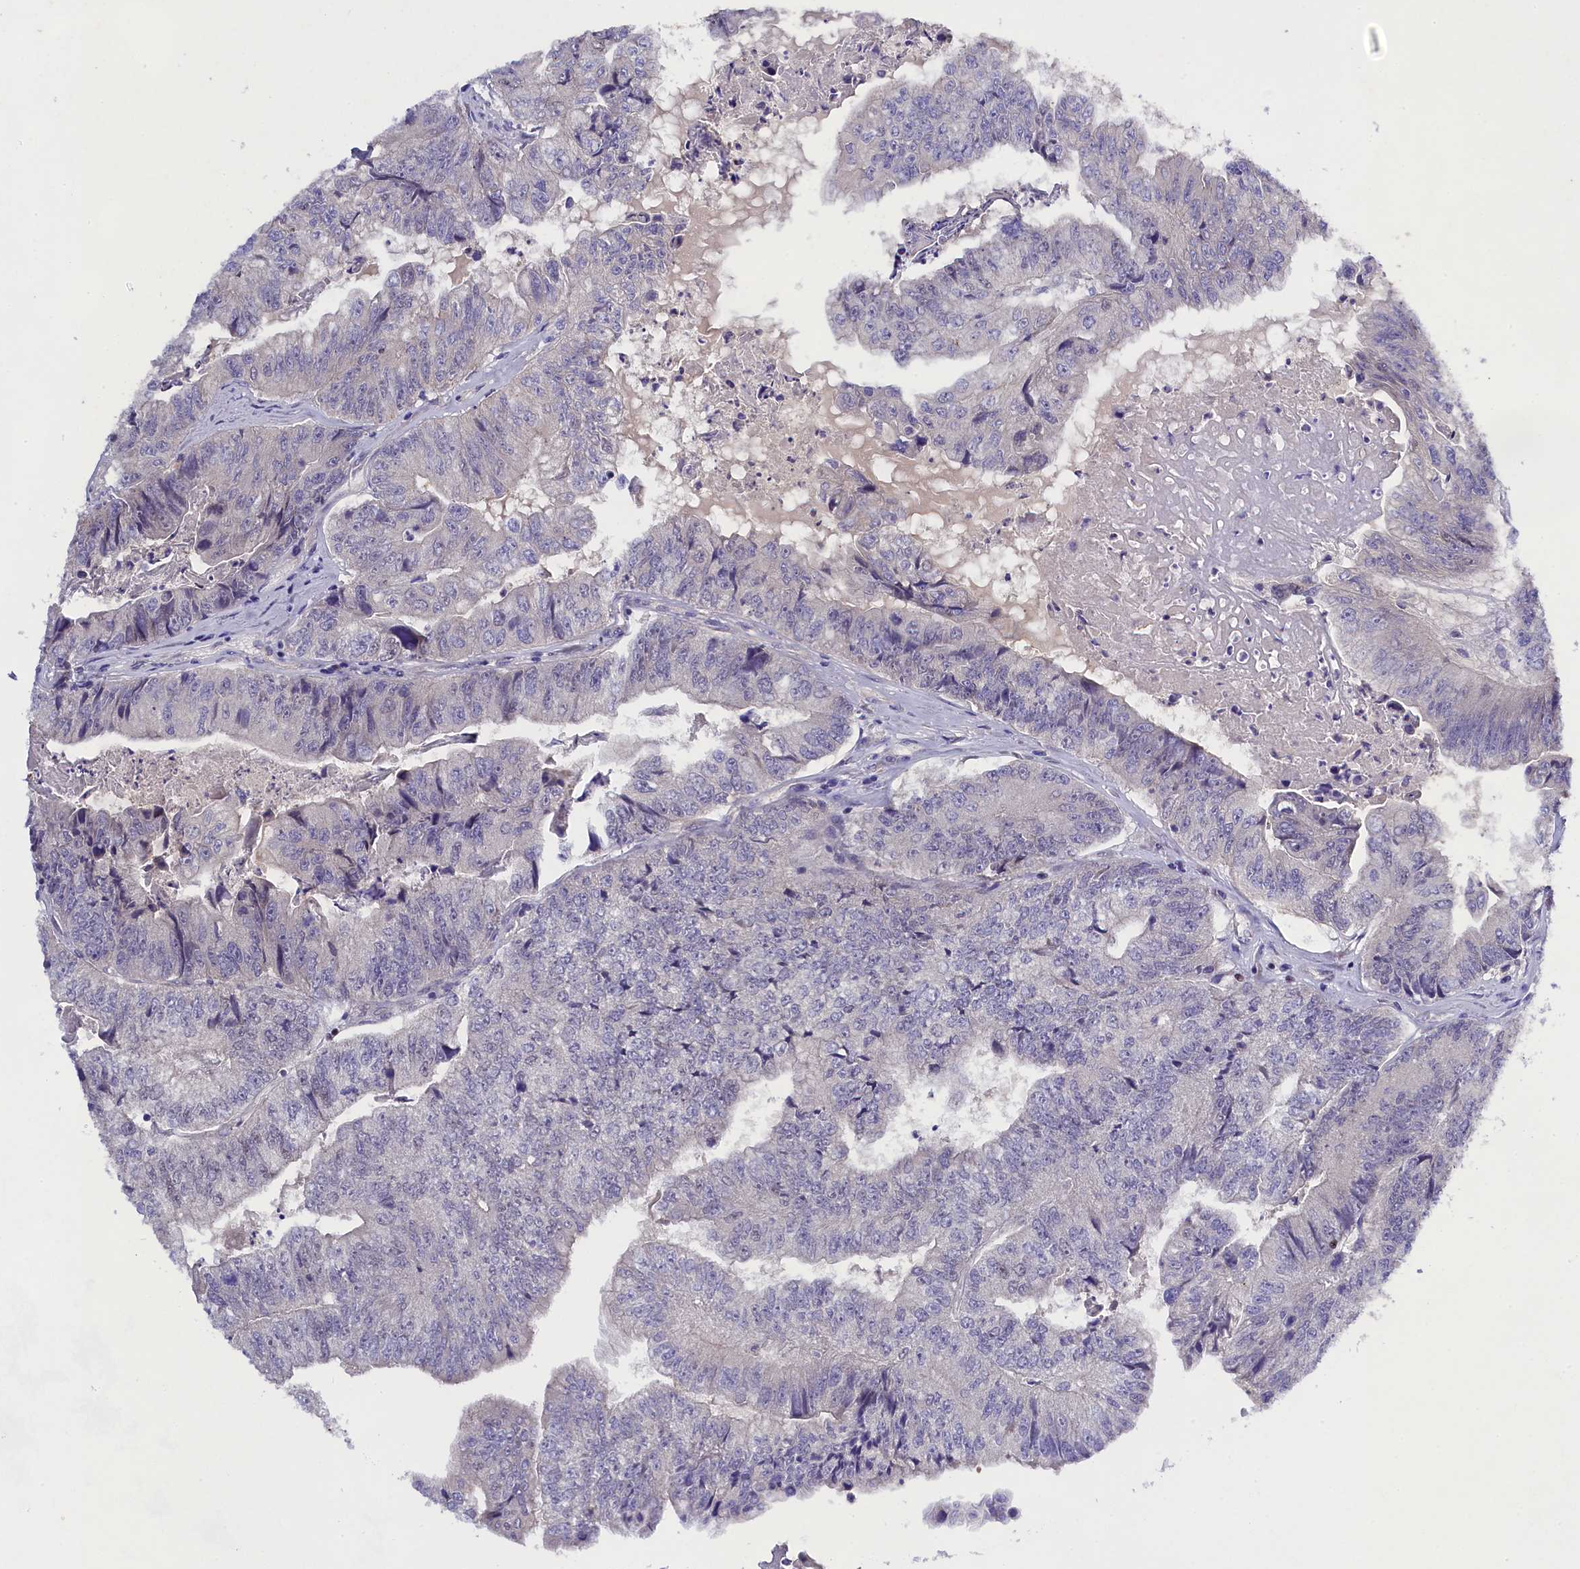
{"staining": {"intensity": "negative", "quantity": "none", "location": "none"}, "tissue": "colorectal cancer", "cell_type": "Tumor cells", "image_type": "cancer", "snomed": [{"axis": "morphology", "description": "Adenocarcinoma, NOS"}, {"axis": "topography", "description": "Colon"}], "caption": "Immunohistochemistry (IHC) micrograph of human colorectal adenocarcinoma stained for a protein (brown), which displays no expression in tumor cells. The staining is performed using DAB brown chromogen with nuclei counter-stained in using hematoxylin.", "gene": "SP4", "patient": {"sex": "female", "age": 67}}